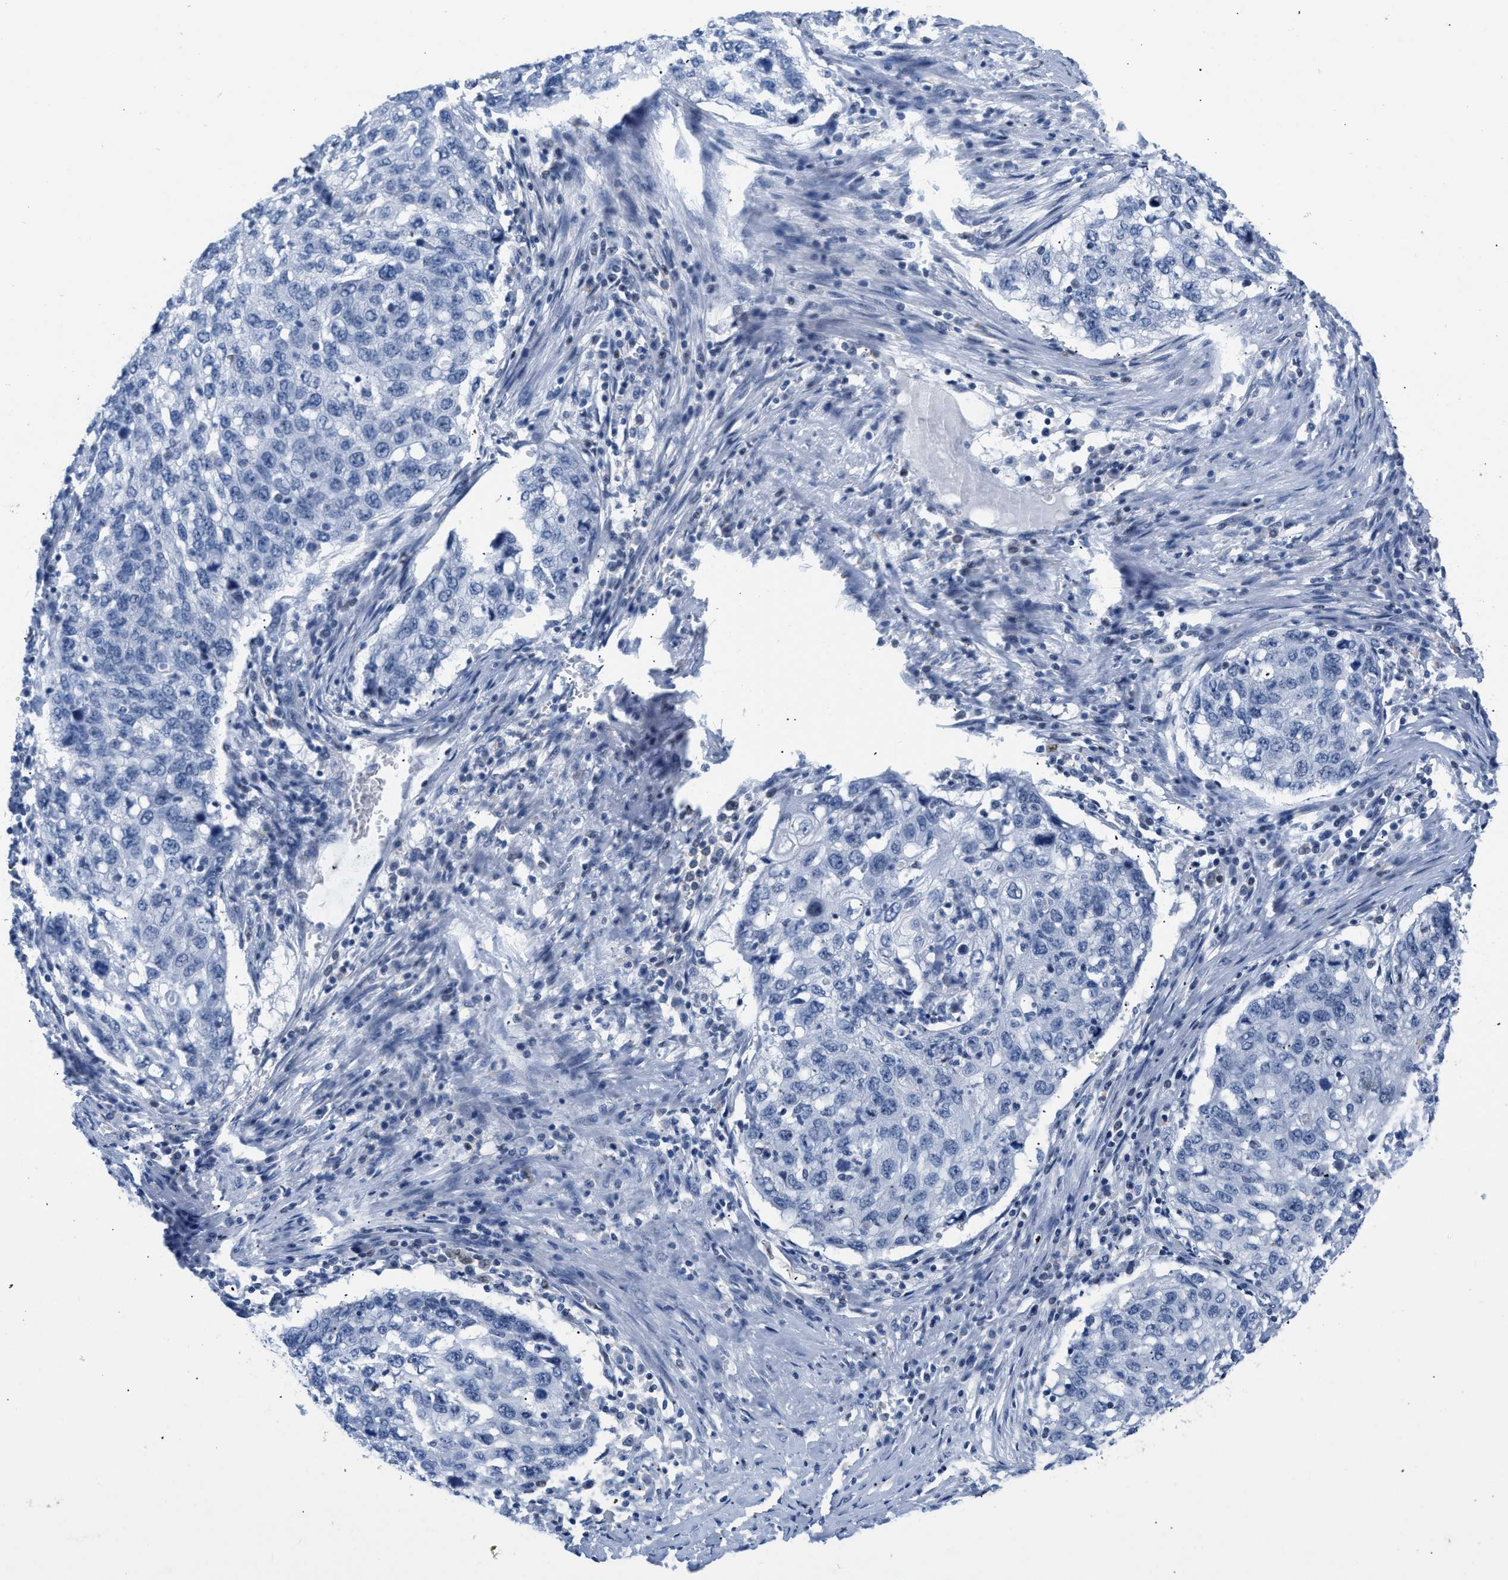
{"staining": {"intensity": "negative", "quantity": "none", "location": "none"}, "tissue": "lung cancer", "cell_type": "Tumor cells", "image_type": "cancer", "snomed": [{"axis": "morphology", "description": "Squamous cell carcinoma, NOS"}, {"axis": "topography", "description": "Lung"}], "caption": "Photomicrograph shows no significant protein positivity in tumor cells of squamous cell carcinoma (lung).", "gene": "BOLL", "patient": {"sex": "female", "age": 63}}